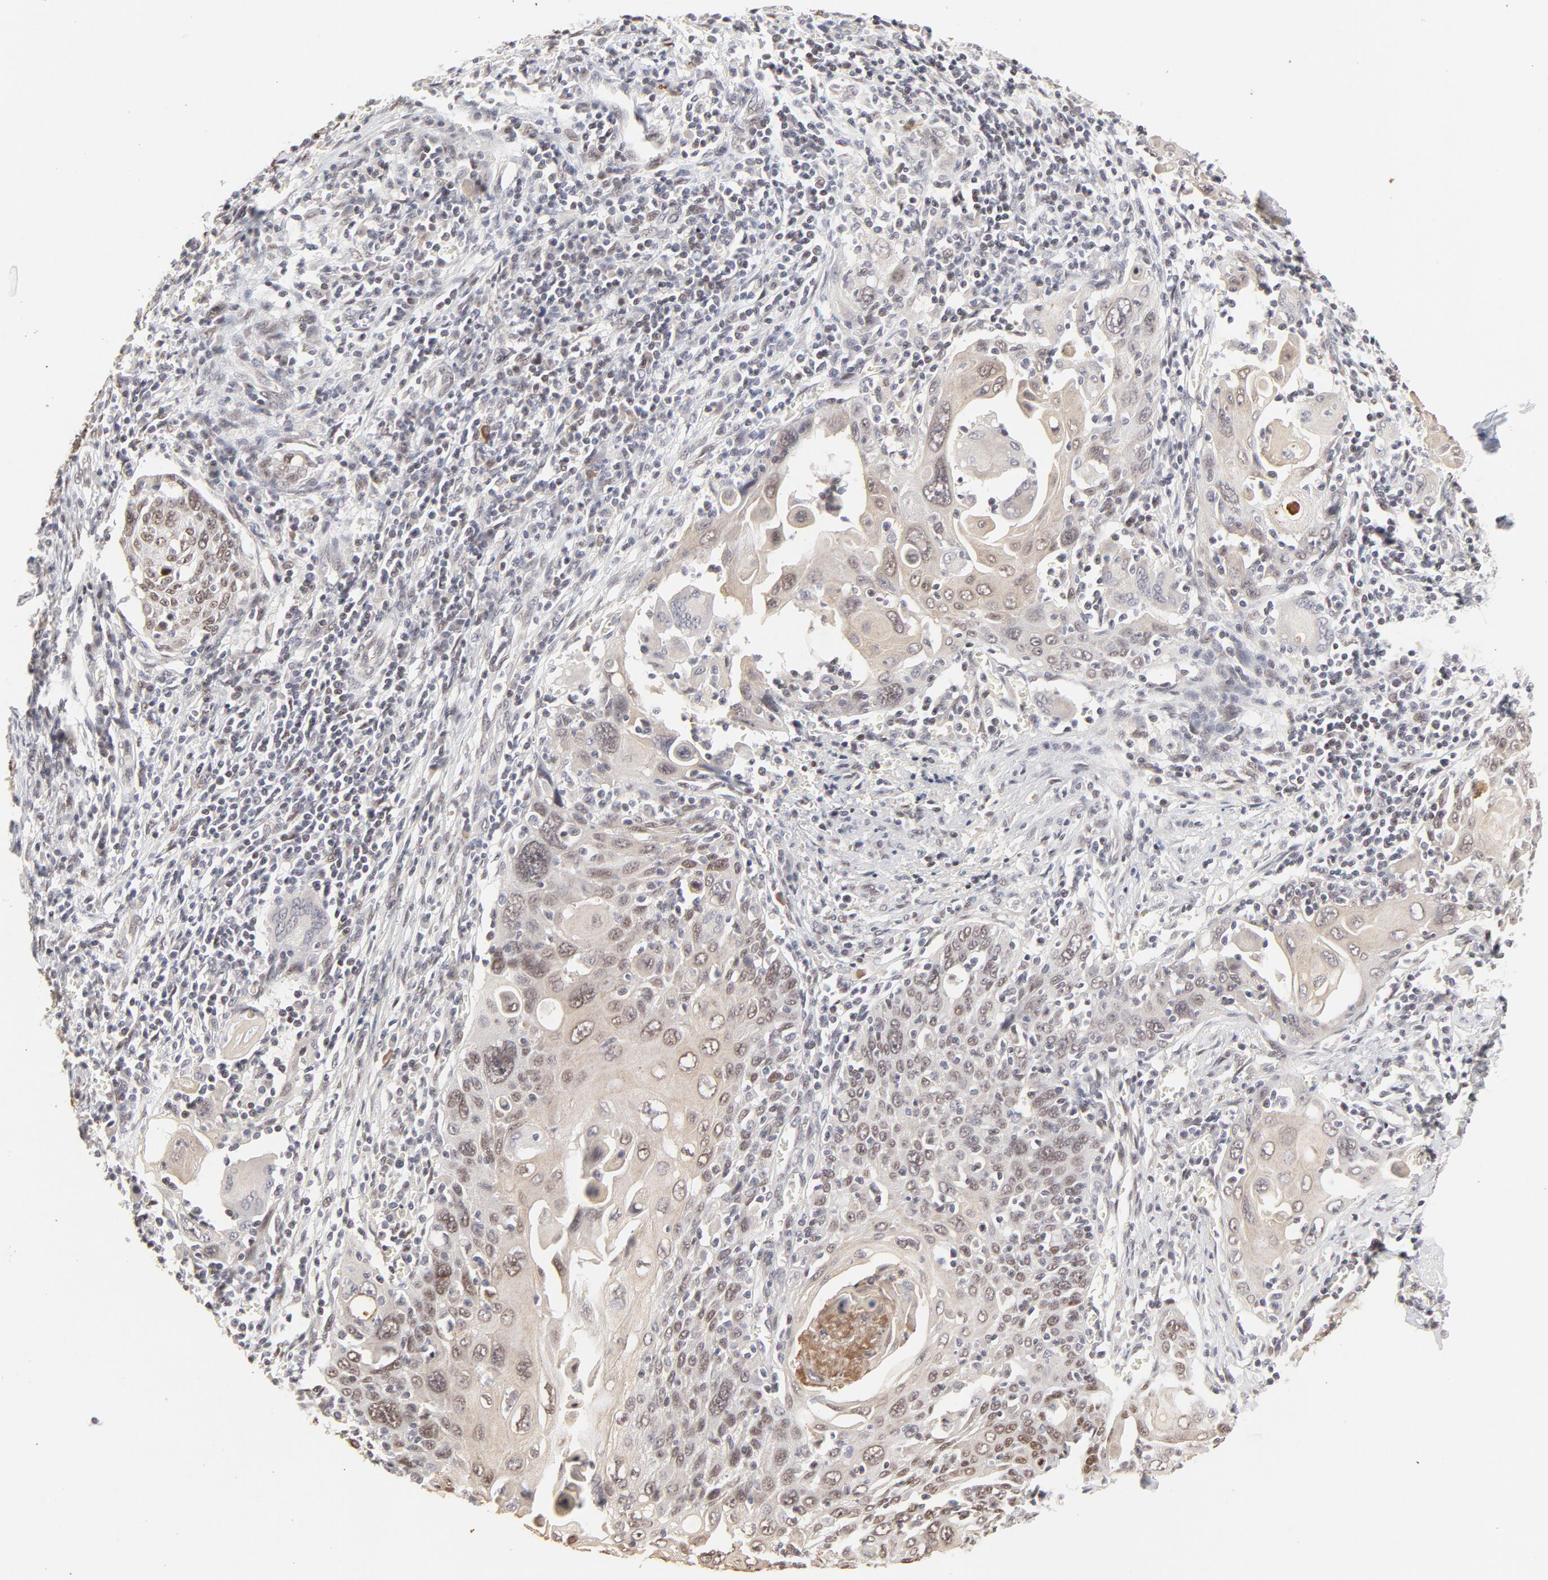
{"staining": {"intensity": "weak", "quantity": "<25%", "location": "cytoplasmic/membranous,nuclear"}, "tissue": "cervical cancer", "cell_type": "Tumor cells", "image_type": "cancer", "snomed": [{"axis": "morphology", "description": "Squamous cell carcinoma, NOS"}, {"axis": "topography", "description": "Cervix"}], "caption": "Squamous cell carcinoma (cervical) was stained to show a protein in brown. There is no significant expression in tumor cells.", "gene": "PBX3", "patient": {"sex": "female", "age": 54}}